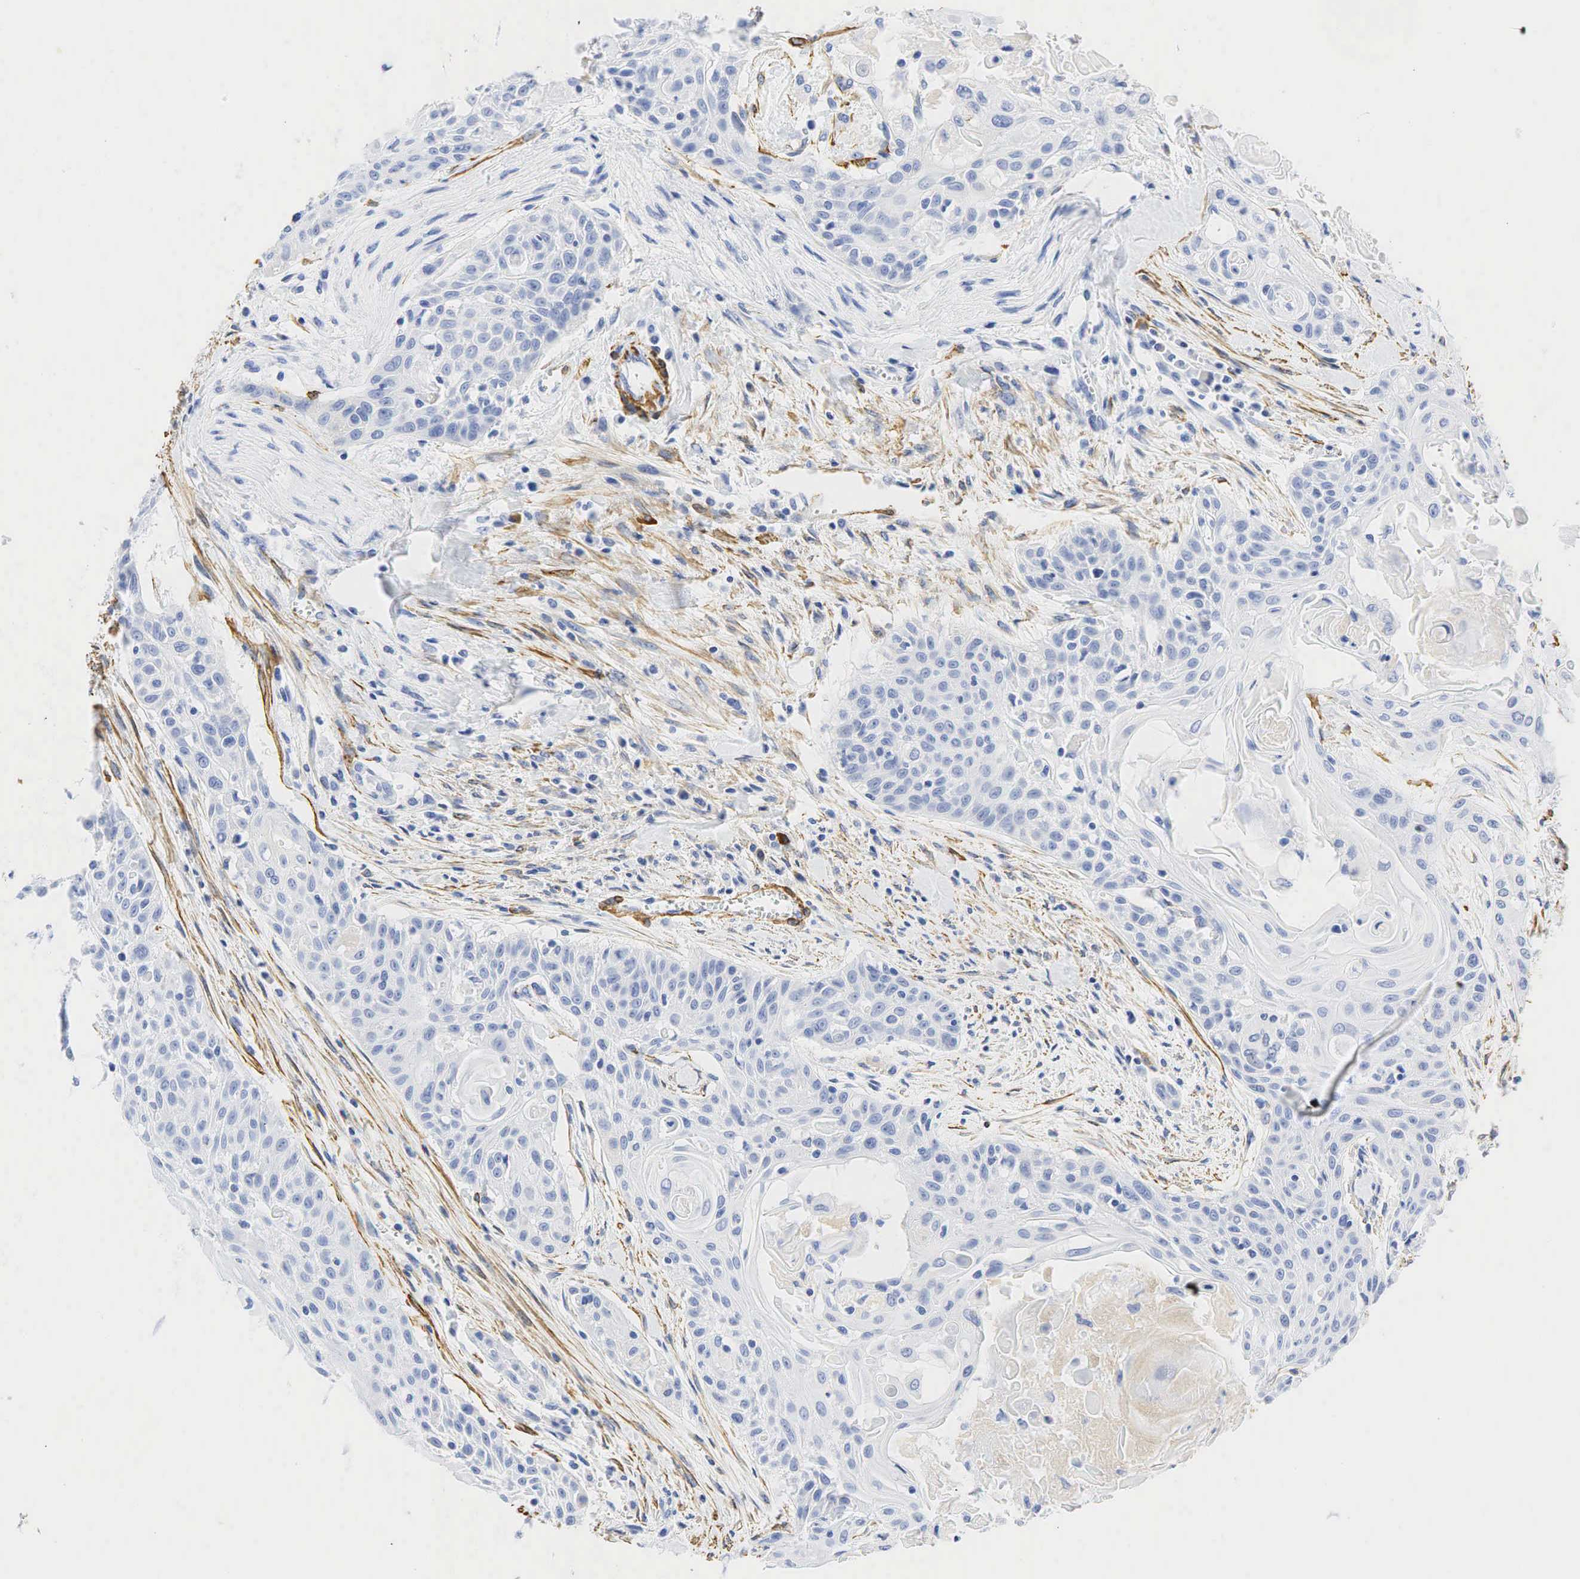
{"staining": {"intensity": "negative", "quantity": "none", "location": "none"}, "tissue": "head and neck cancer", "cell_type": "Tumor cells", "image_type": "cancer", "snomed": [{"axis": "morphology", "description": "Squamous cell carcinoma, NOS"}, {"axis": "morphology", "description": "Squamous cell carcinoma, metastatic, NOS"}, {"axis": "topography", "description": "Lymph node"}, {"axis": "topography", "description": "Salivary gland"}, {"axis": "topography", "description": "Head-Neck"}], "caption": "Immunohistochemistry photomicrograph of neoplastic tissue: human squamous cell carcinoma (head and neck) stained with DAB reveals no significant protein positivity in tumor cells.", "gene": "ACTA1", "patient": {"sex": "female", "age": 74}}